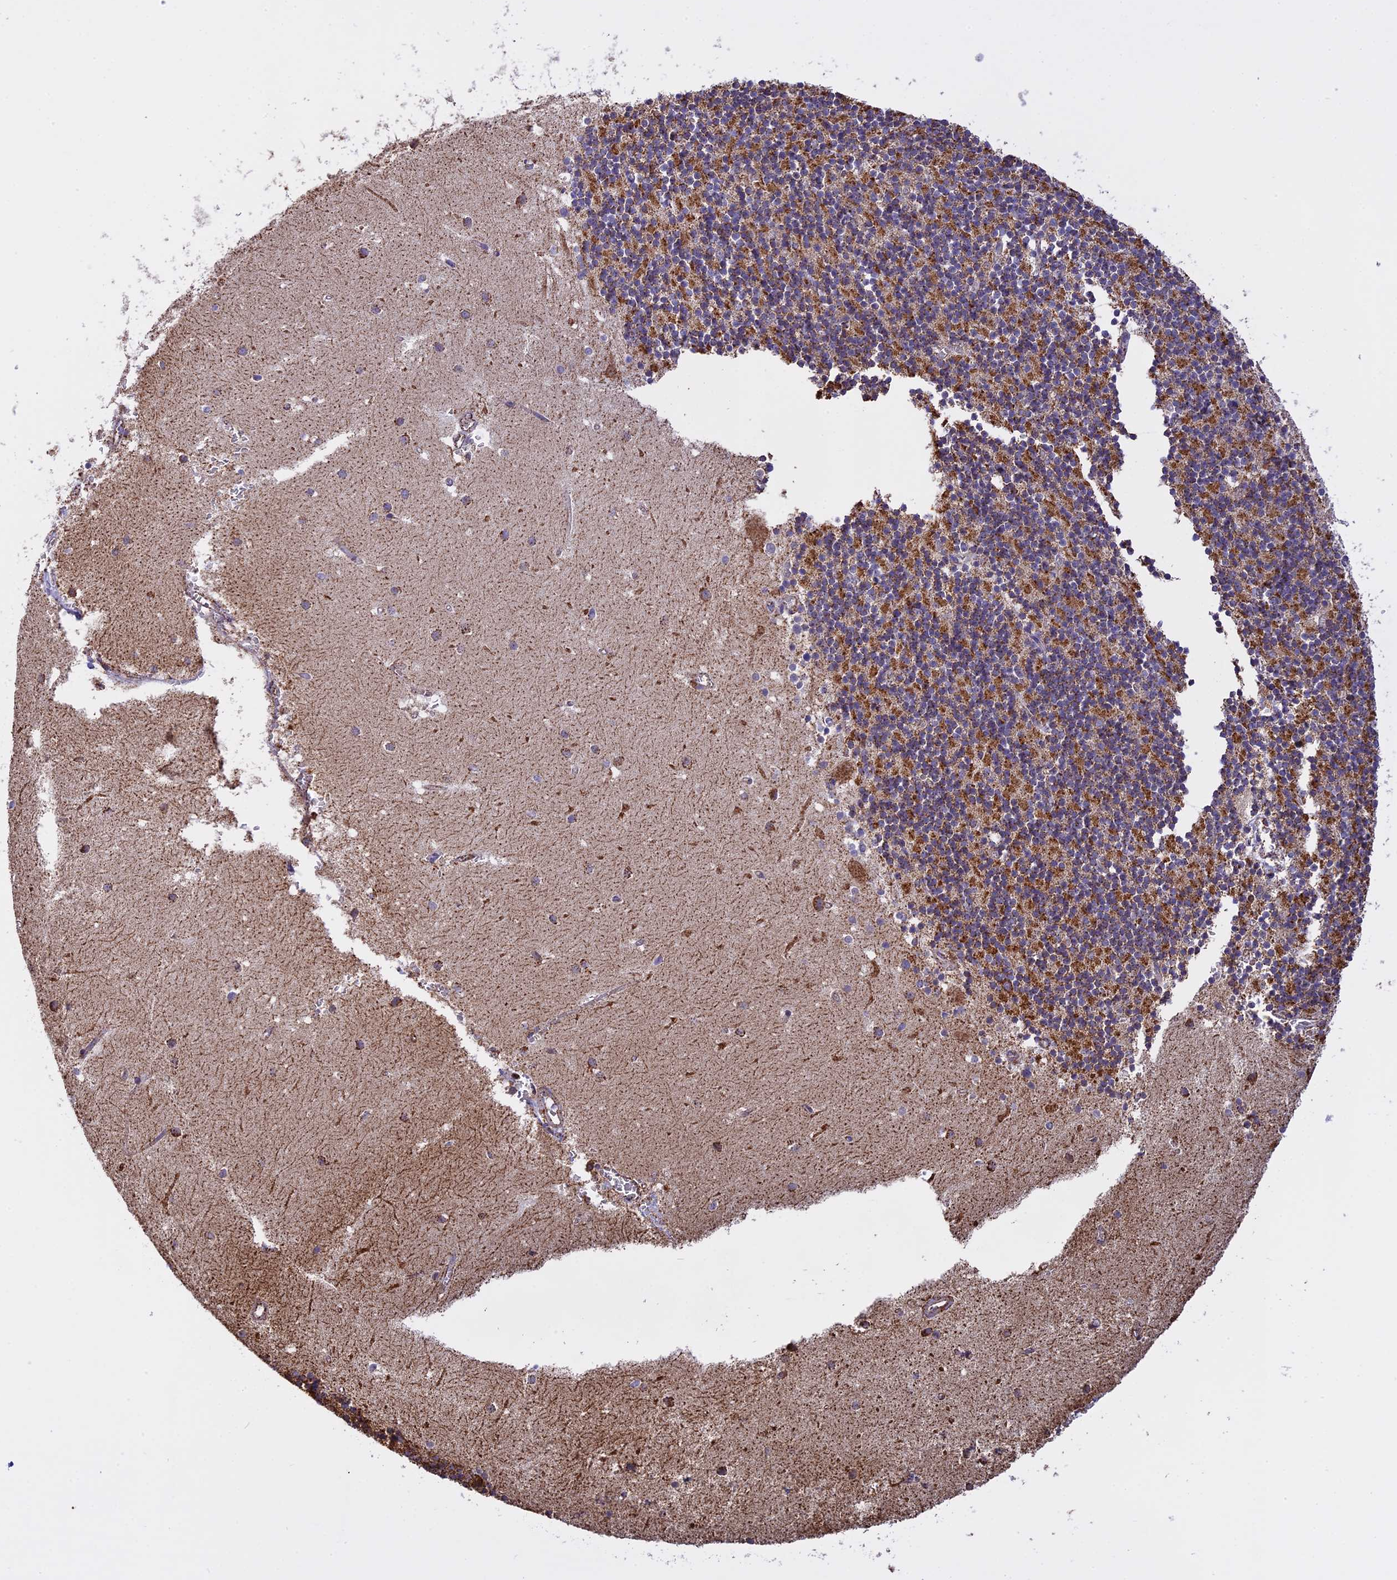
{"staining": {"intensity": "moderate", "quantity": "25%-75%", "location": "cytoplasmic/membranous"}, "tissue": "cerebellum", "cell_type": "Cells in granular layer", "image_type": "normal", "snomed": [{"axis": "morphology", "description": "Normal tissue, NOS"}, {"axis": "topography", "description": "Cerebellum"}], "caption": "The immunohistochemical stain shows moderate cytoplasmic/membranous staining in cells in granular layer of unremarkable cerebellum.", "gene": "KCNG1", "patient": {"sex": "male", "age": 54}}